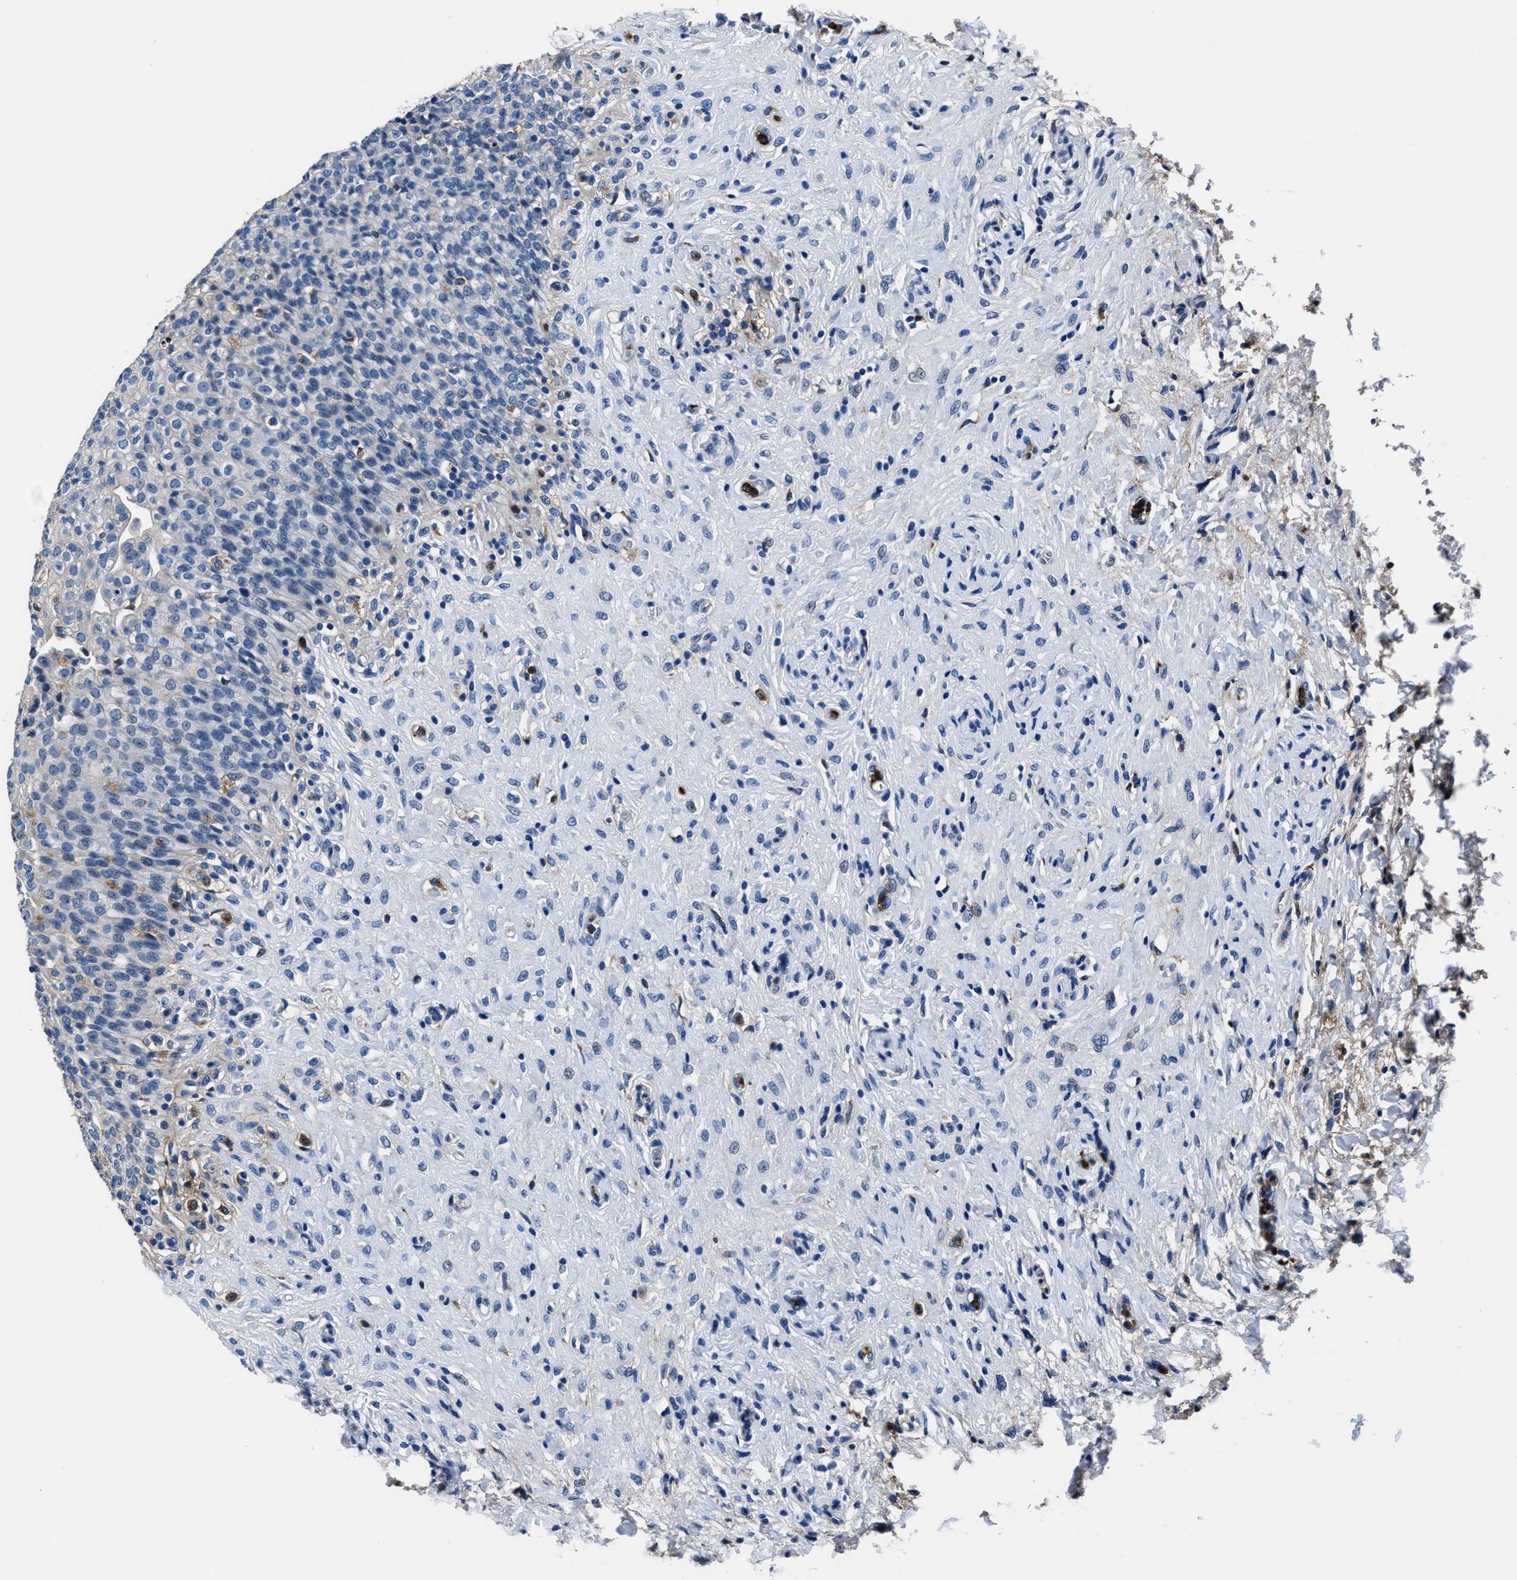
{"staining": {"intensity": "negative", "quantity": "none", "location": "none"}, "tissue": "urinary bladder", "cell_type": "Urothelial cells", "image_type": "normal", "snomed": [{"axis": "morphology", "description": "Urothelial carcinoma, High grade"}, {"axis": "topography", "description": "Urinary bladder"}], "caption": "The image displays no staining of urothelial cells in unremarkable urinary bladder. (DAB IHC visualized using brightfield microscopy, high magnification).", "gene": "FGL2", "patient": {"sex": "male", "age": 46}}